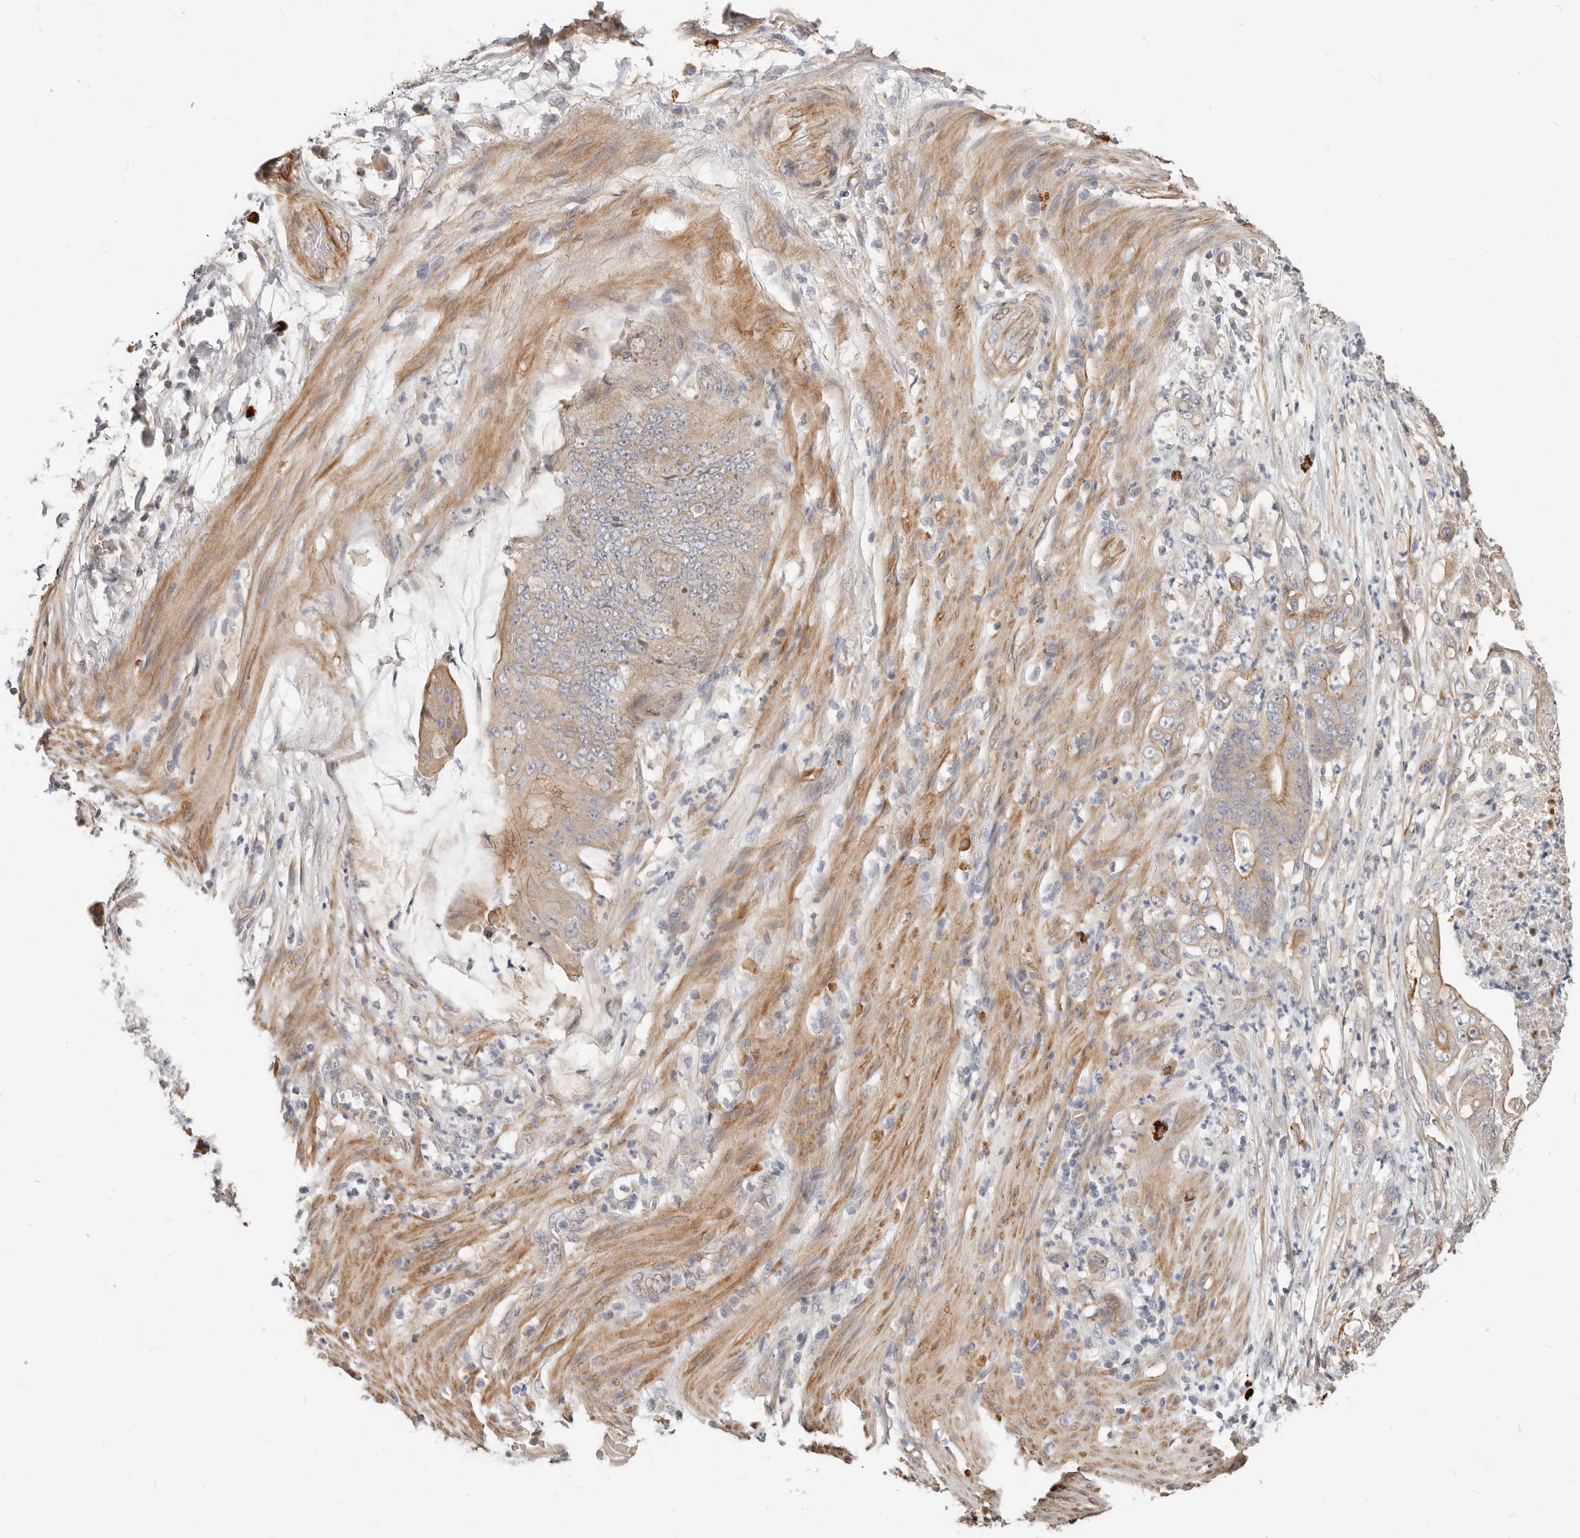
{"staining": {"intensity": "moderate", "quantity": ">75%", "location": "cytoplasmic/membranous"}, "tissue": "stomach cancer", "cell_type": "Tumor cells", "image_type": "cancer", "snomed": [{"axis": "morphology", "description": "Adenocarcinoma, NOS"}, {"axis": "topography", "description": "Stomach"}], "caption": "Human stomach adenocarcinoma stained for a protein (brown) exhibits moderate cytoplasmic/membranous positive expression in about >75% of tumor cells.", "gene": "ZRANB1", "patient": {"sex": "female", "age": 73}}